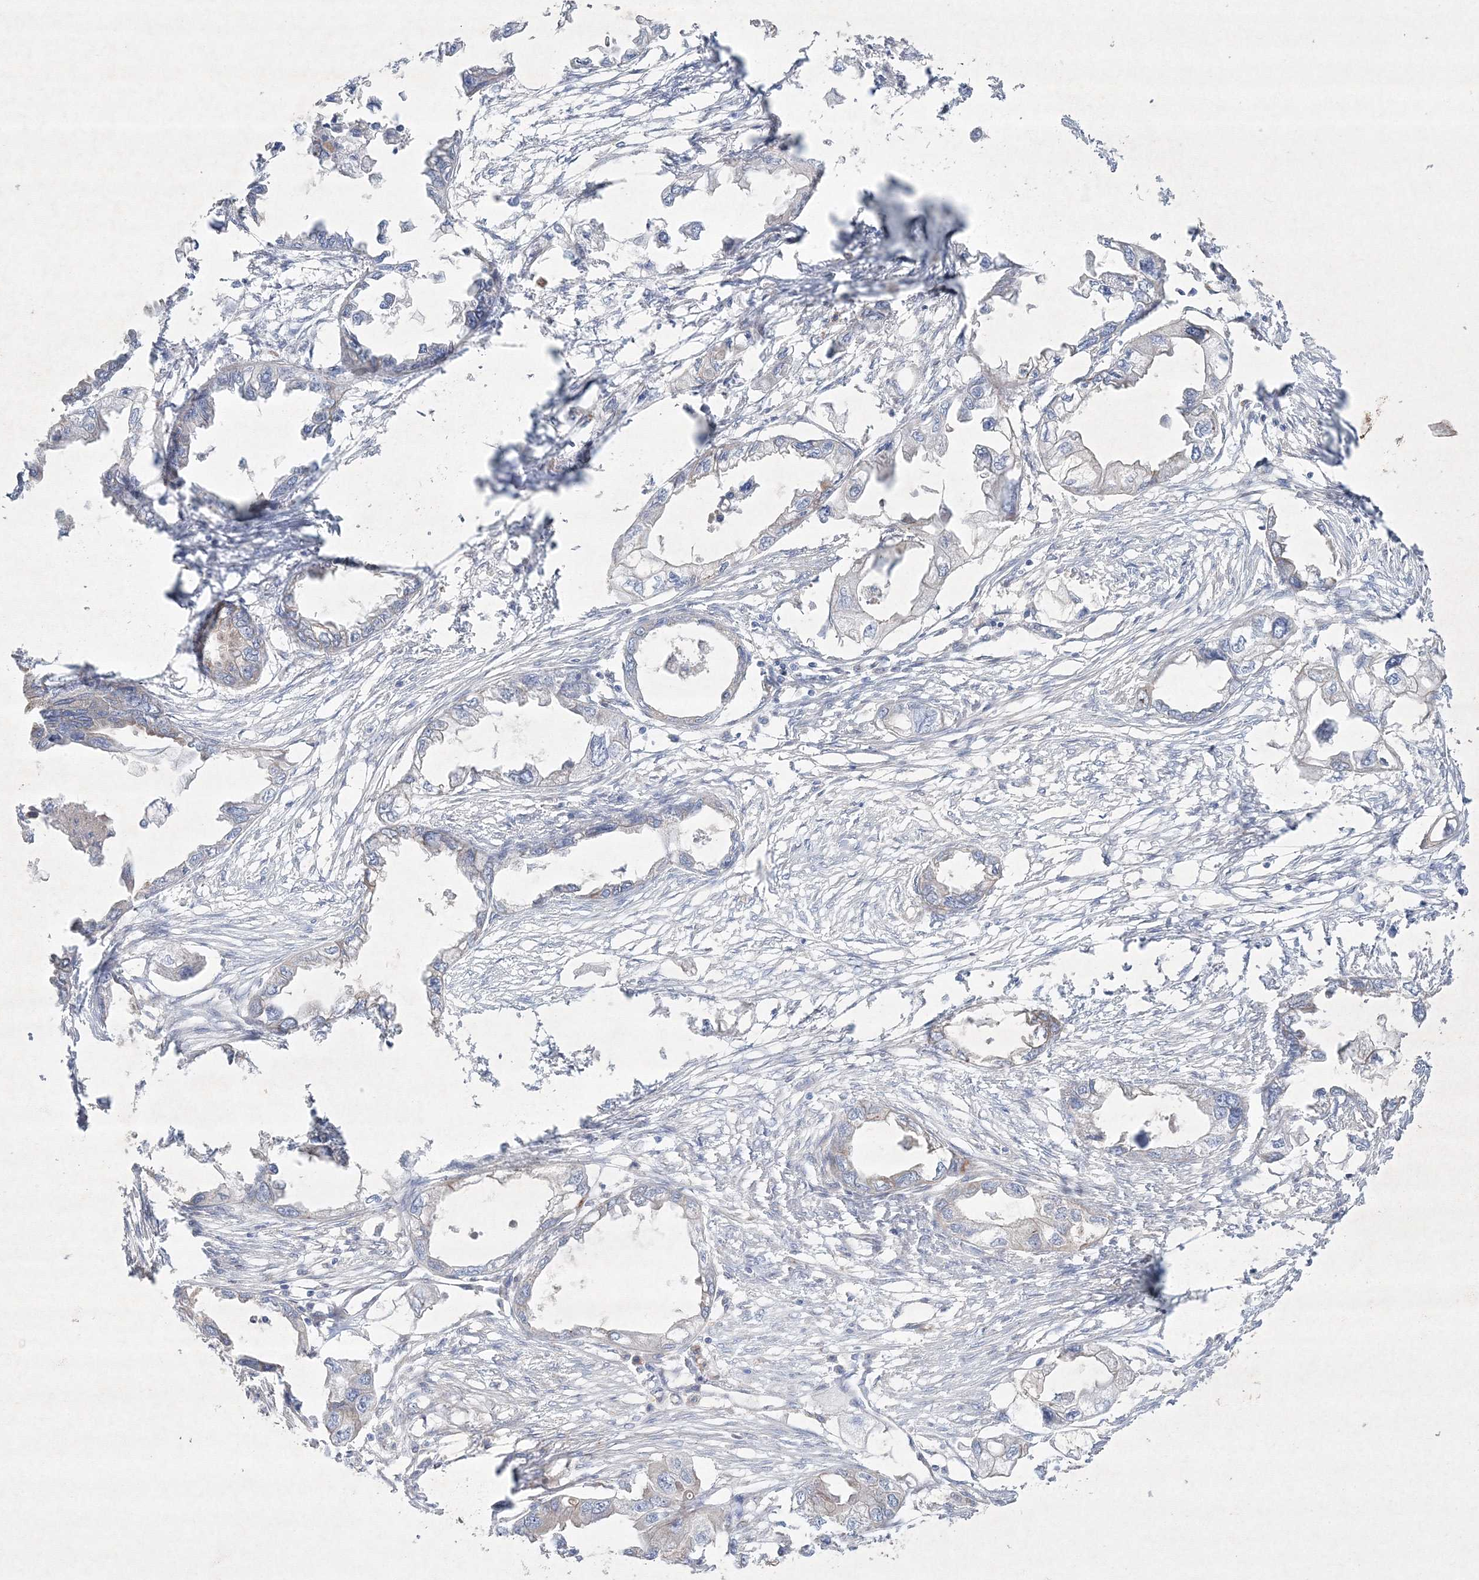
{"staining": {"intensity": "negative", "quantity": "none", "location": "none"}, "tissue": "endometrial cancer", "cell_type": "Tumor cells", "image_type": "cancer", "snomed": [{"axis": "morphology", "description": "Adenocarcinoma, NOS"}, {"axis": "morphology", "description": "Adenocarcinoma, metastatic, NOS"}, {"axis": "topography", "description": "Adipose tissue"}, {"axis": "topography", "description": "Endometrium"}], "caption": "This is a photomicrograph of immunohistochemistry (IHC) staining of metastatic adenocarcinoma (endometrial), which shows no expression in tumor cells. (Immunohistochemistry (ihc), brightfield microscopy, high magnification).", "gene": "NAA40", "patient": {"sex": "female", "age": 67}}